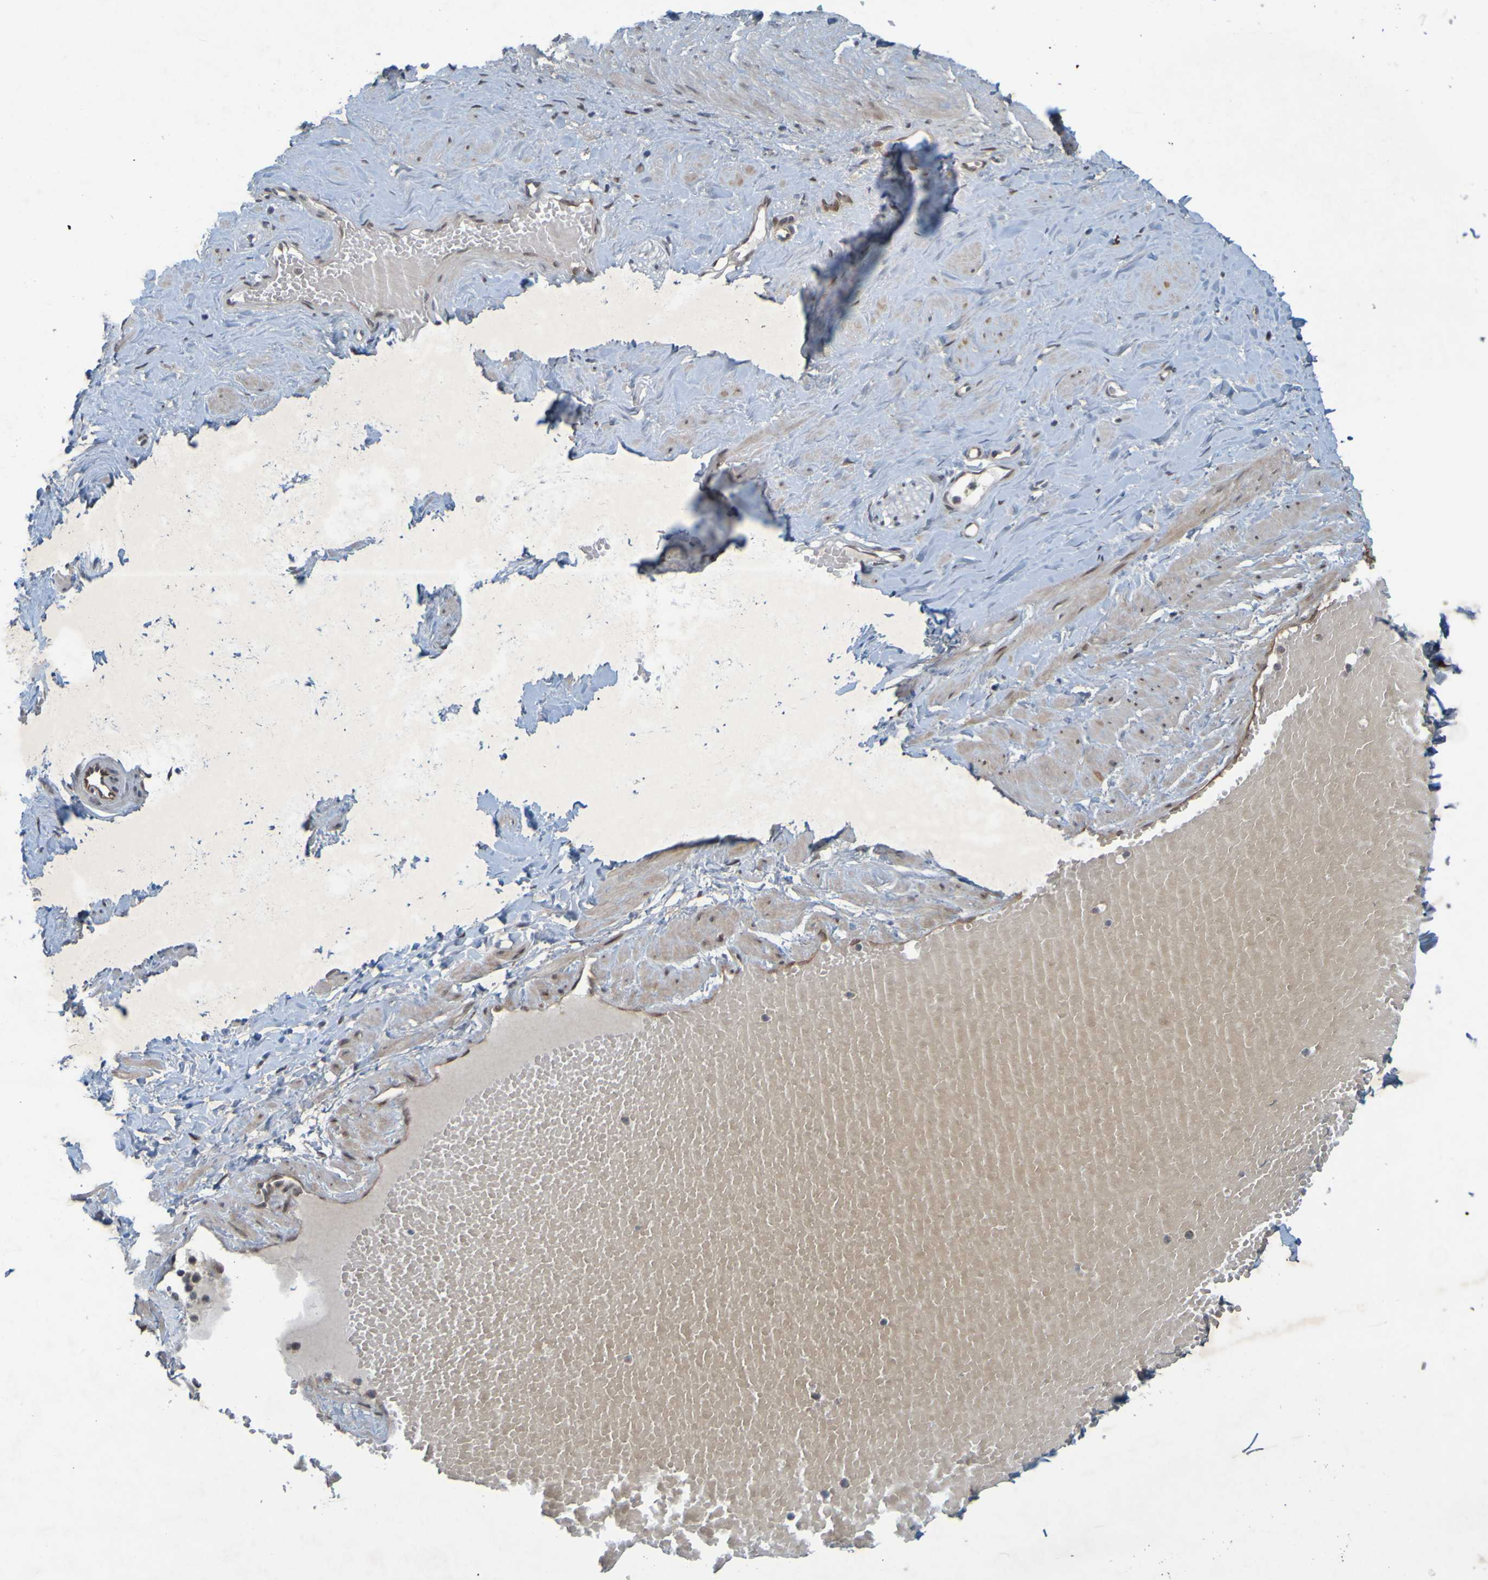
{"staining": {"intensity": "moderate", "quantity": "25%-75%", "location": "cytoplasmic/membranous"}, "tissue": "adipose tissue", "cell_type": "Adipocytes", "image_type": "normal", "snomed": [{"axis": "morphology", "description": "Normal tissue, NOS"}, {"axis": "topography", "description": "Soft tissue"}, {"axis": "topography", "description": "Vascular tissue"}], "caption": "The image reveals staining of unremarkable adipose tissue, revealing moderate cytoplasmic/membranous protein positivity (brown color) within adipocytes. The protein of interest is stained brown, and the nuclei are stained in blue (DAB (3,3'-diaminobenzidine) IHC with brightfield microscopy, high magnification).", "gene": "MCPH1", "patient": {"sex": "female", "age": 35}}